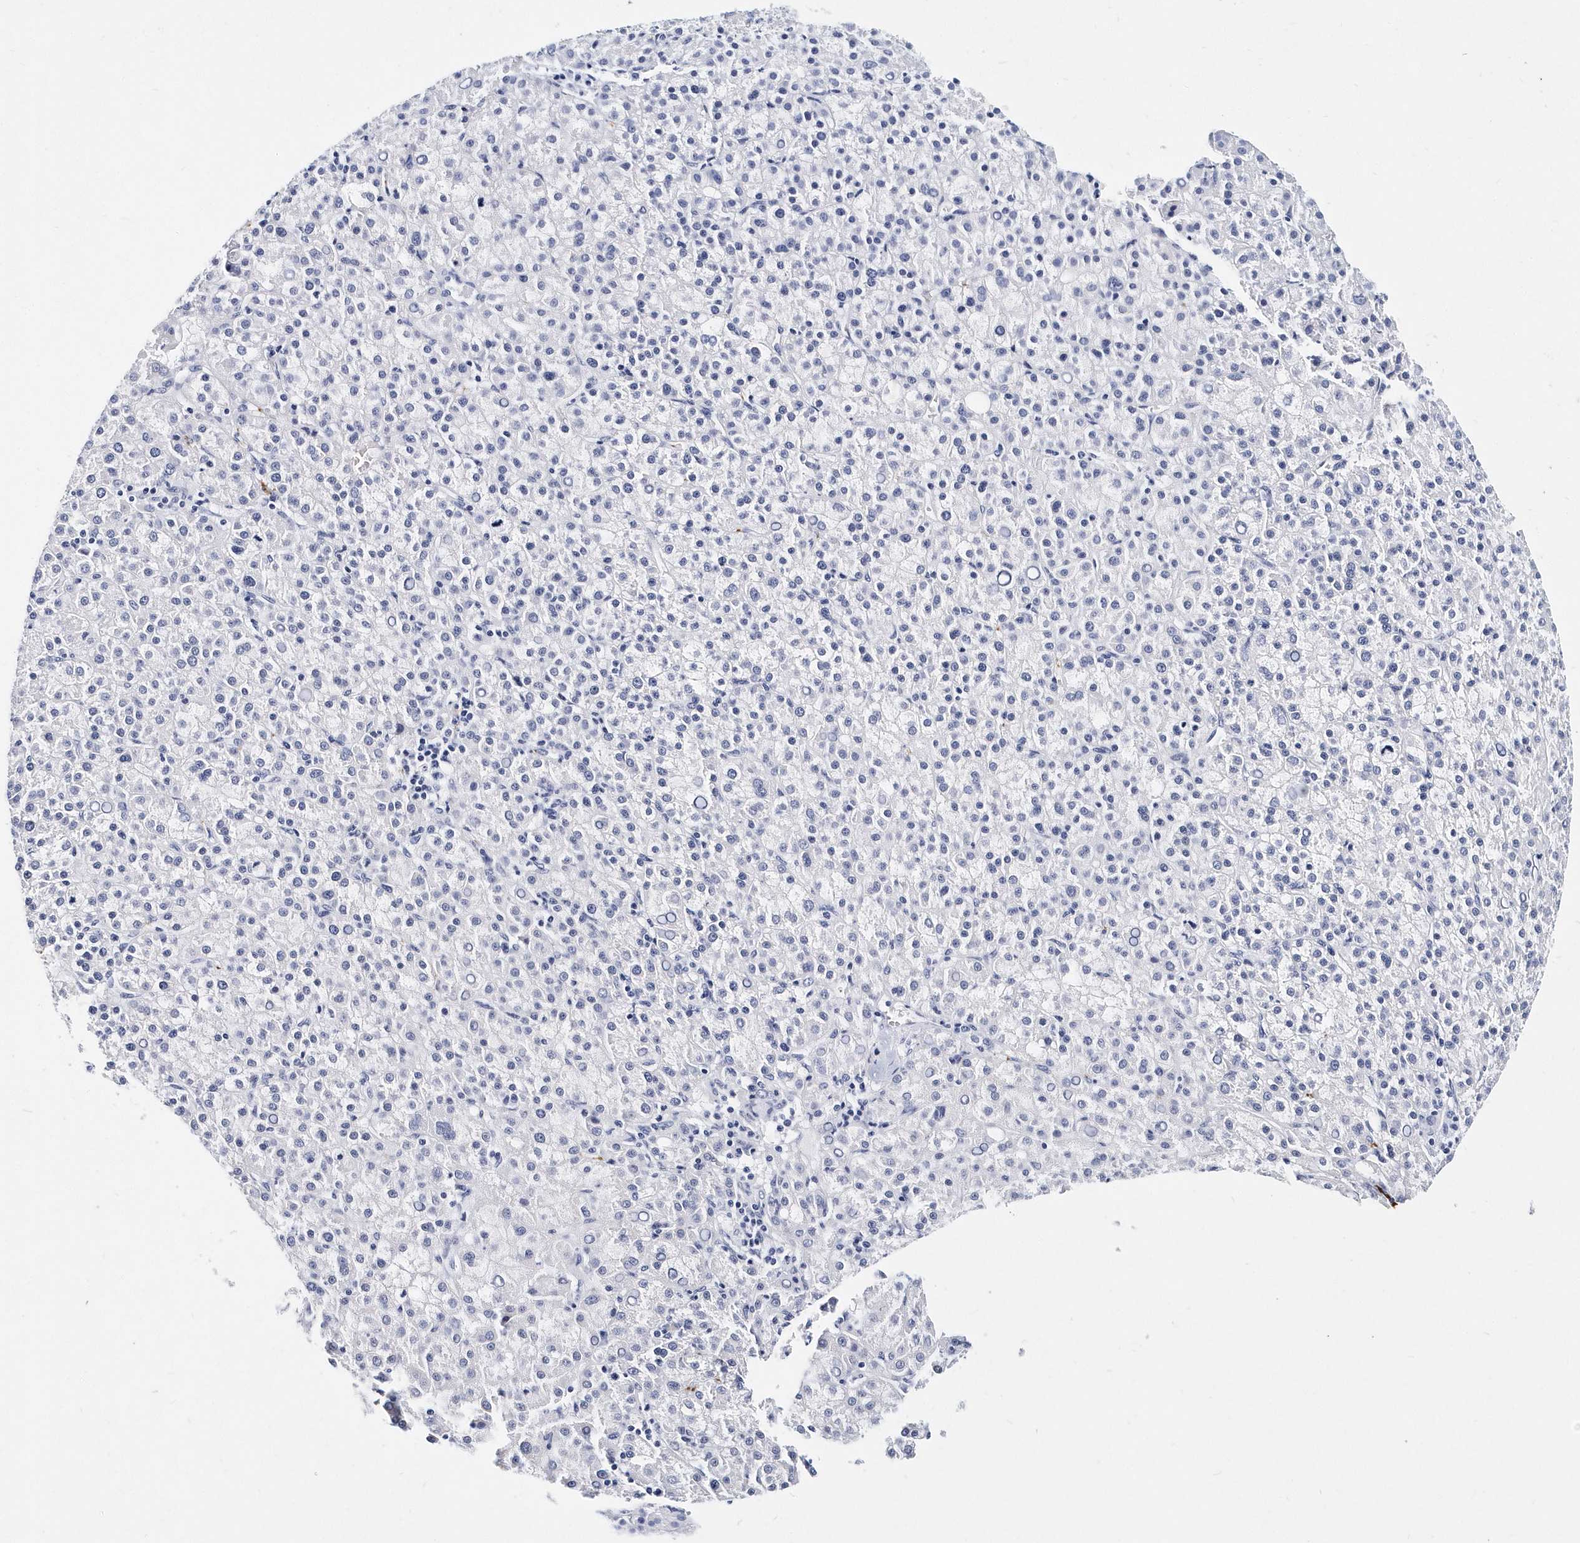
{"staining": {"intensity": "negative", "quantity": "none", "location": "none"}, "tissue": "liver cancer", "cell_type": "Tumor cells", "image_type": "cancer", "snomed": [{"axis": "morphology", "description": "Carcinoma, Hepatocellular, NOS"}, {"axis": "topography", "description": "Liver"}], "caption": "Tumor cells show no significant positivity in hepatocellular carcinoma (liver). Brightfield microscopy of immunohistochemistry (IHC) stained with DAB (3,3'-diaminobenzidine) (brown) and hematoxylin (blue), captured at high magnification.", "gene": "ITGA2B", "patient": {"sex": "female", "age": 58}}